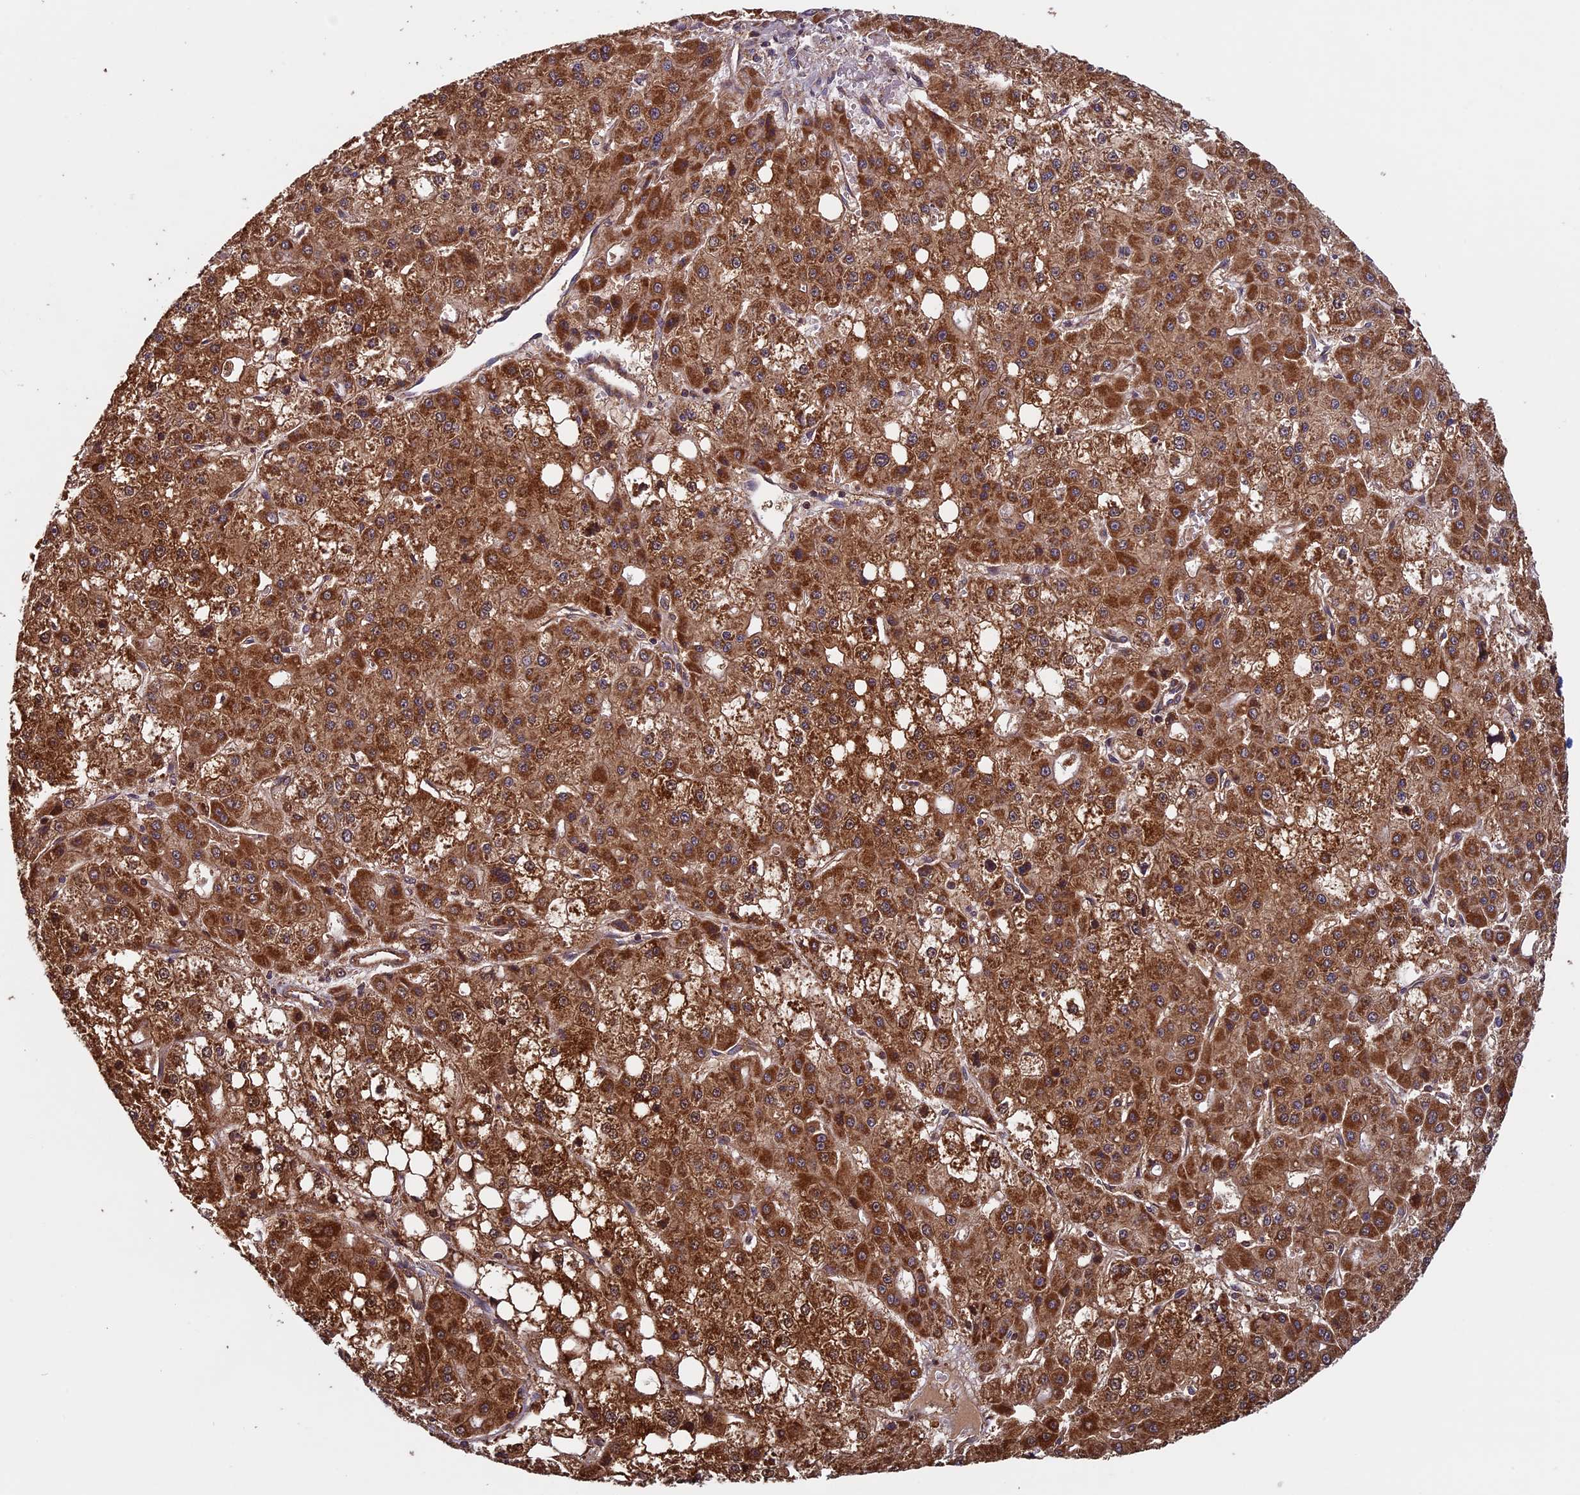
{"staining": {"intensity": "strong", "quantity": ">75%", "location": "cytoplasmic/membranous"}, "tissue": "liver cancer", "cell_type": "Tumor cells", "image_type": "cancer", "snomed": [{"axis": "morphology", "description": "Carcinoma, Hepatocellular, NOS"}, {"axis": "topography", "description": "Liver"}], "caption": "There is high levels of strong cytoplasmic/membranous staining in tumor cells of liver hepatocellular carcinoma, as demonstrated by immunohistochemical staining (brown color).", "gene": "CCDC8", "patient": {"sex": "male", "age": 47}}